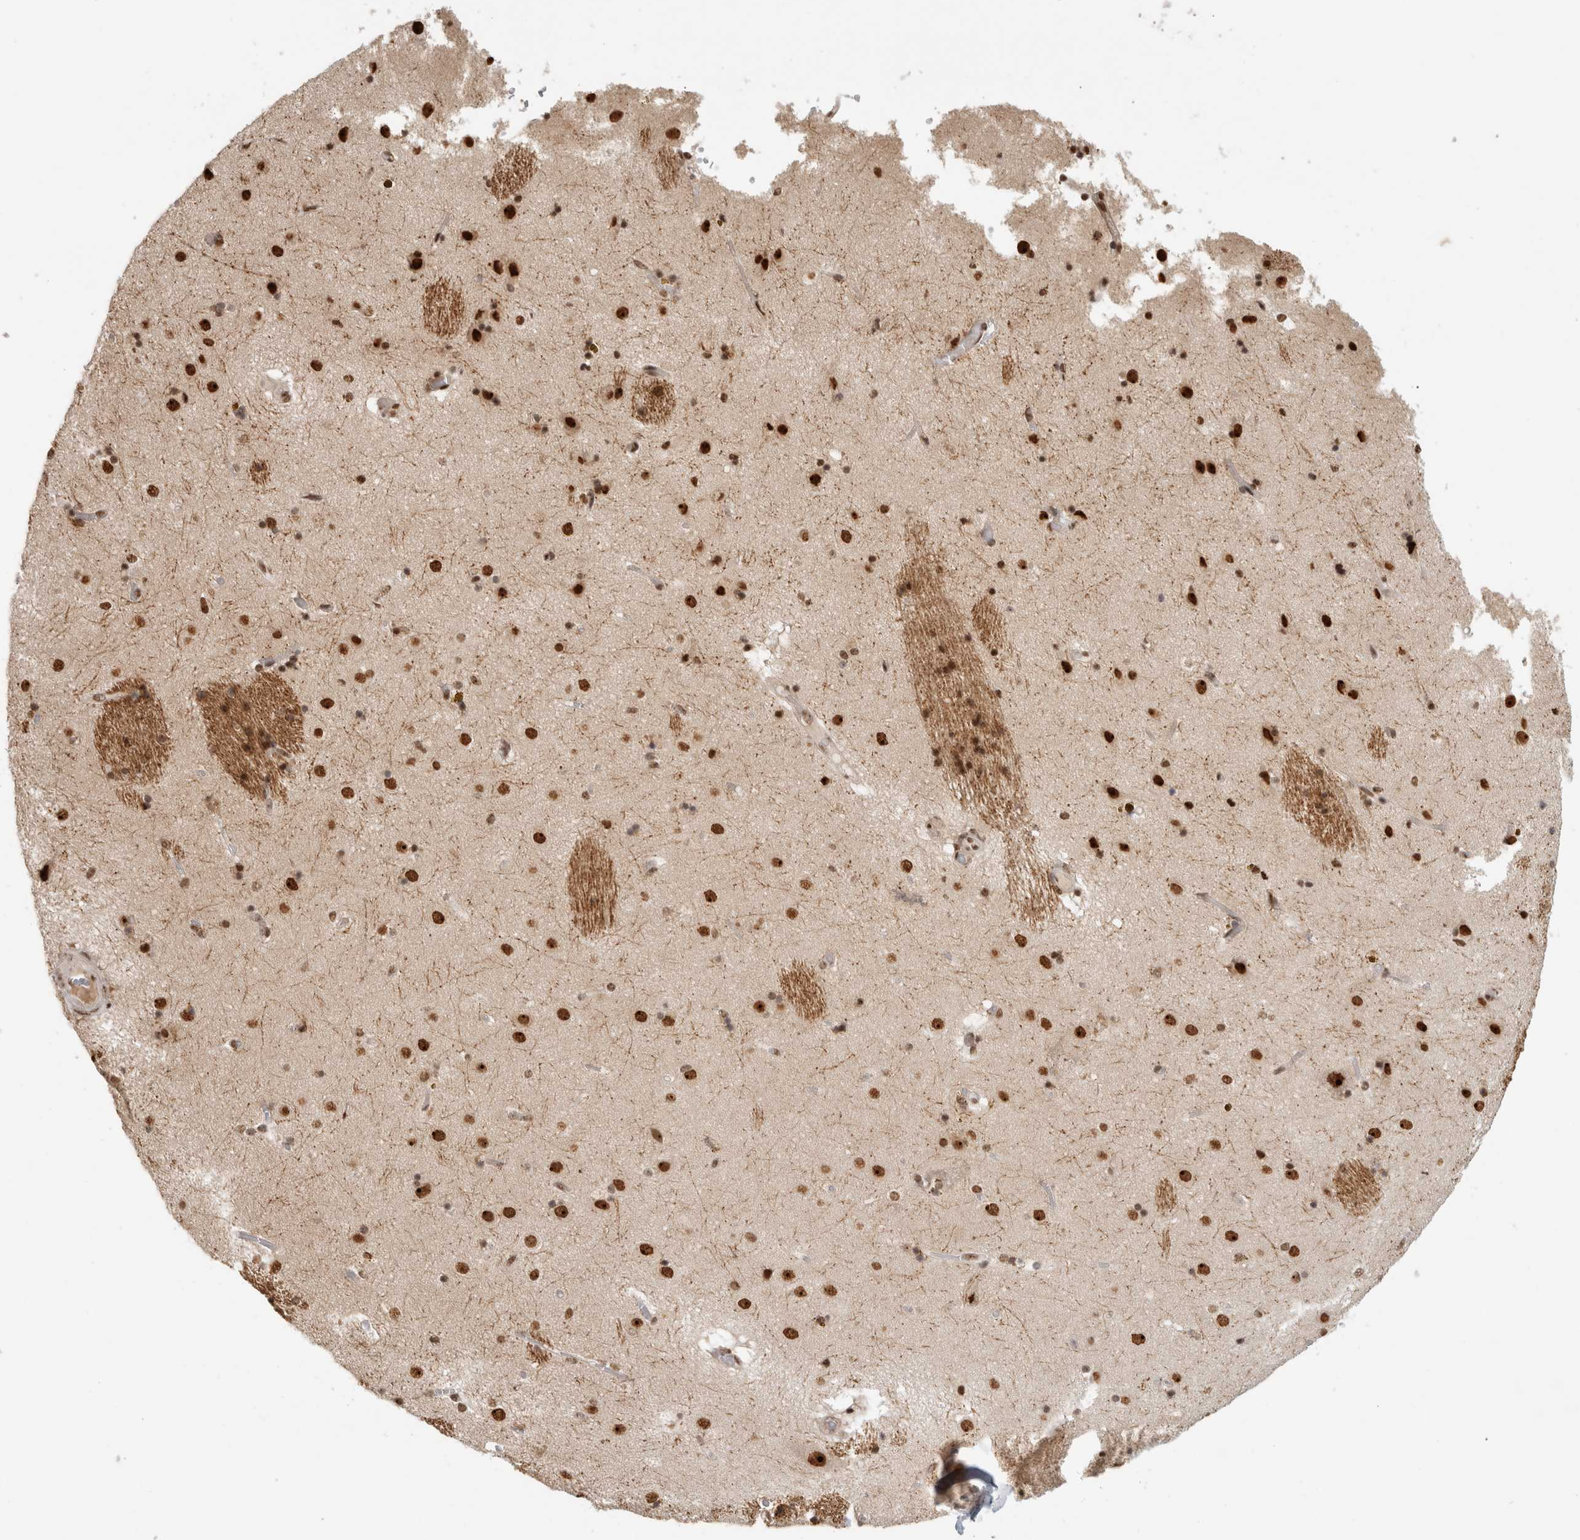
{"staining": {"intensity": "strong", "quantity": ">75%", "location": "nuclear"}, "tissue": "caudate", "cell_type": "Glial cells", "image_type": "normal", "snomed": [{"axis": "morphology", "description": "Normal tissue, NOS"}, {"axis": "topography", "description": "Lateral ventricle wall"}], "caption": "Immunohistochemical staining of normal human caudate shows high levels of strong nuclear expression in approximately >75% of glial cells.", "gene": "EBNA1BP2", "patient": {"sex": "male", "age": 70}}